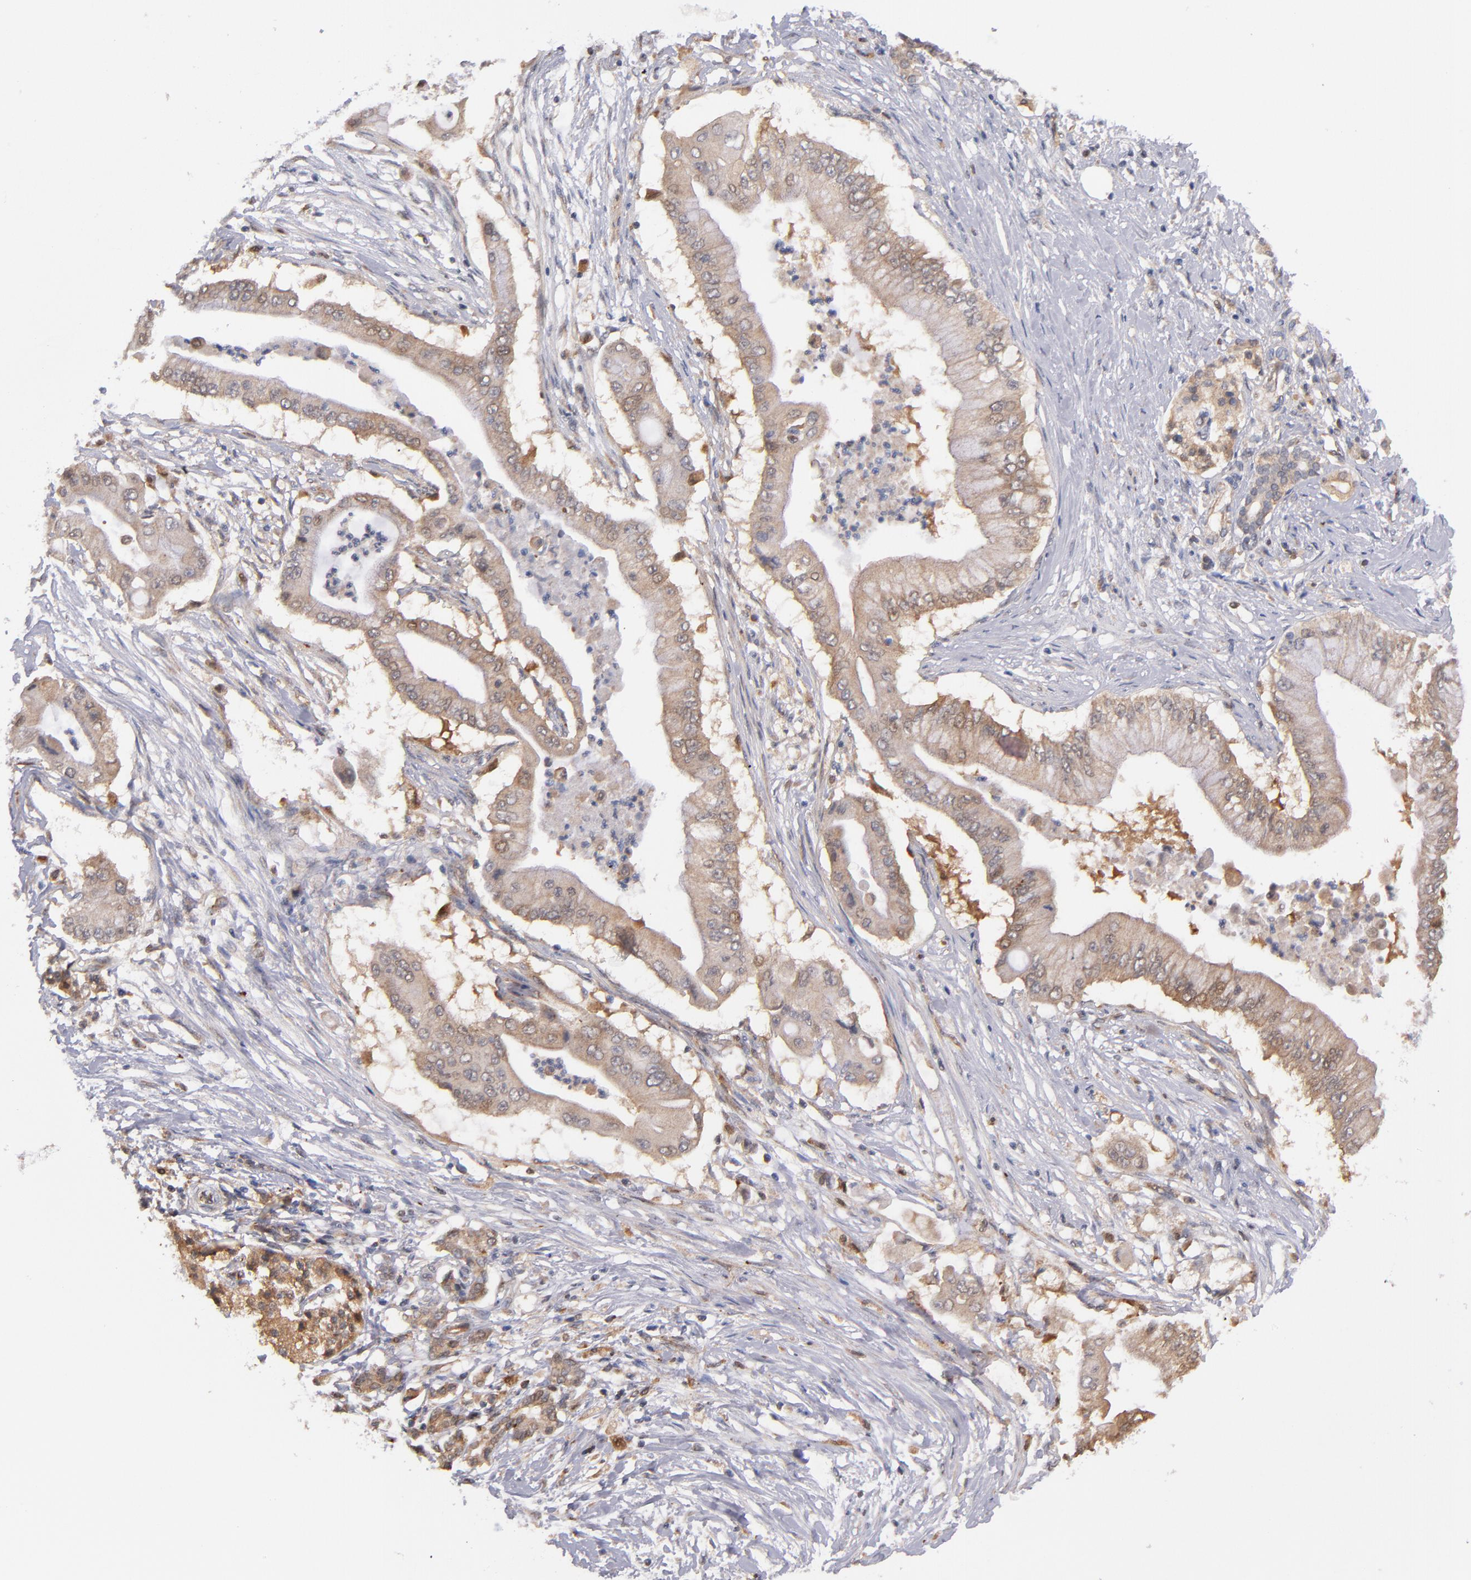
{"staining": {"intensity": "moderate", "quantity": ">75%", "location": "cytoplasmic/membranous"}, "tissue": "pancreatic cancer", "cell_type": "Tumor cells", "image_type": "cancer", "snomed": [{"axis": "morphology", "description": "Adenocarcinoma, NOS"}, {"axis": "topography", "description": "Pancreas"}], "caption": "Pancreatic cancer stained with a brown dye displays moderate cytoplasmic/membranous positive positivity in approximately >75% of tumor cells.", "gene": "GMFG", "patient": {"sex": "male", "age": 62}}